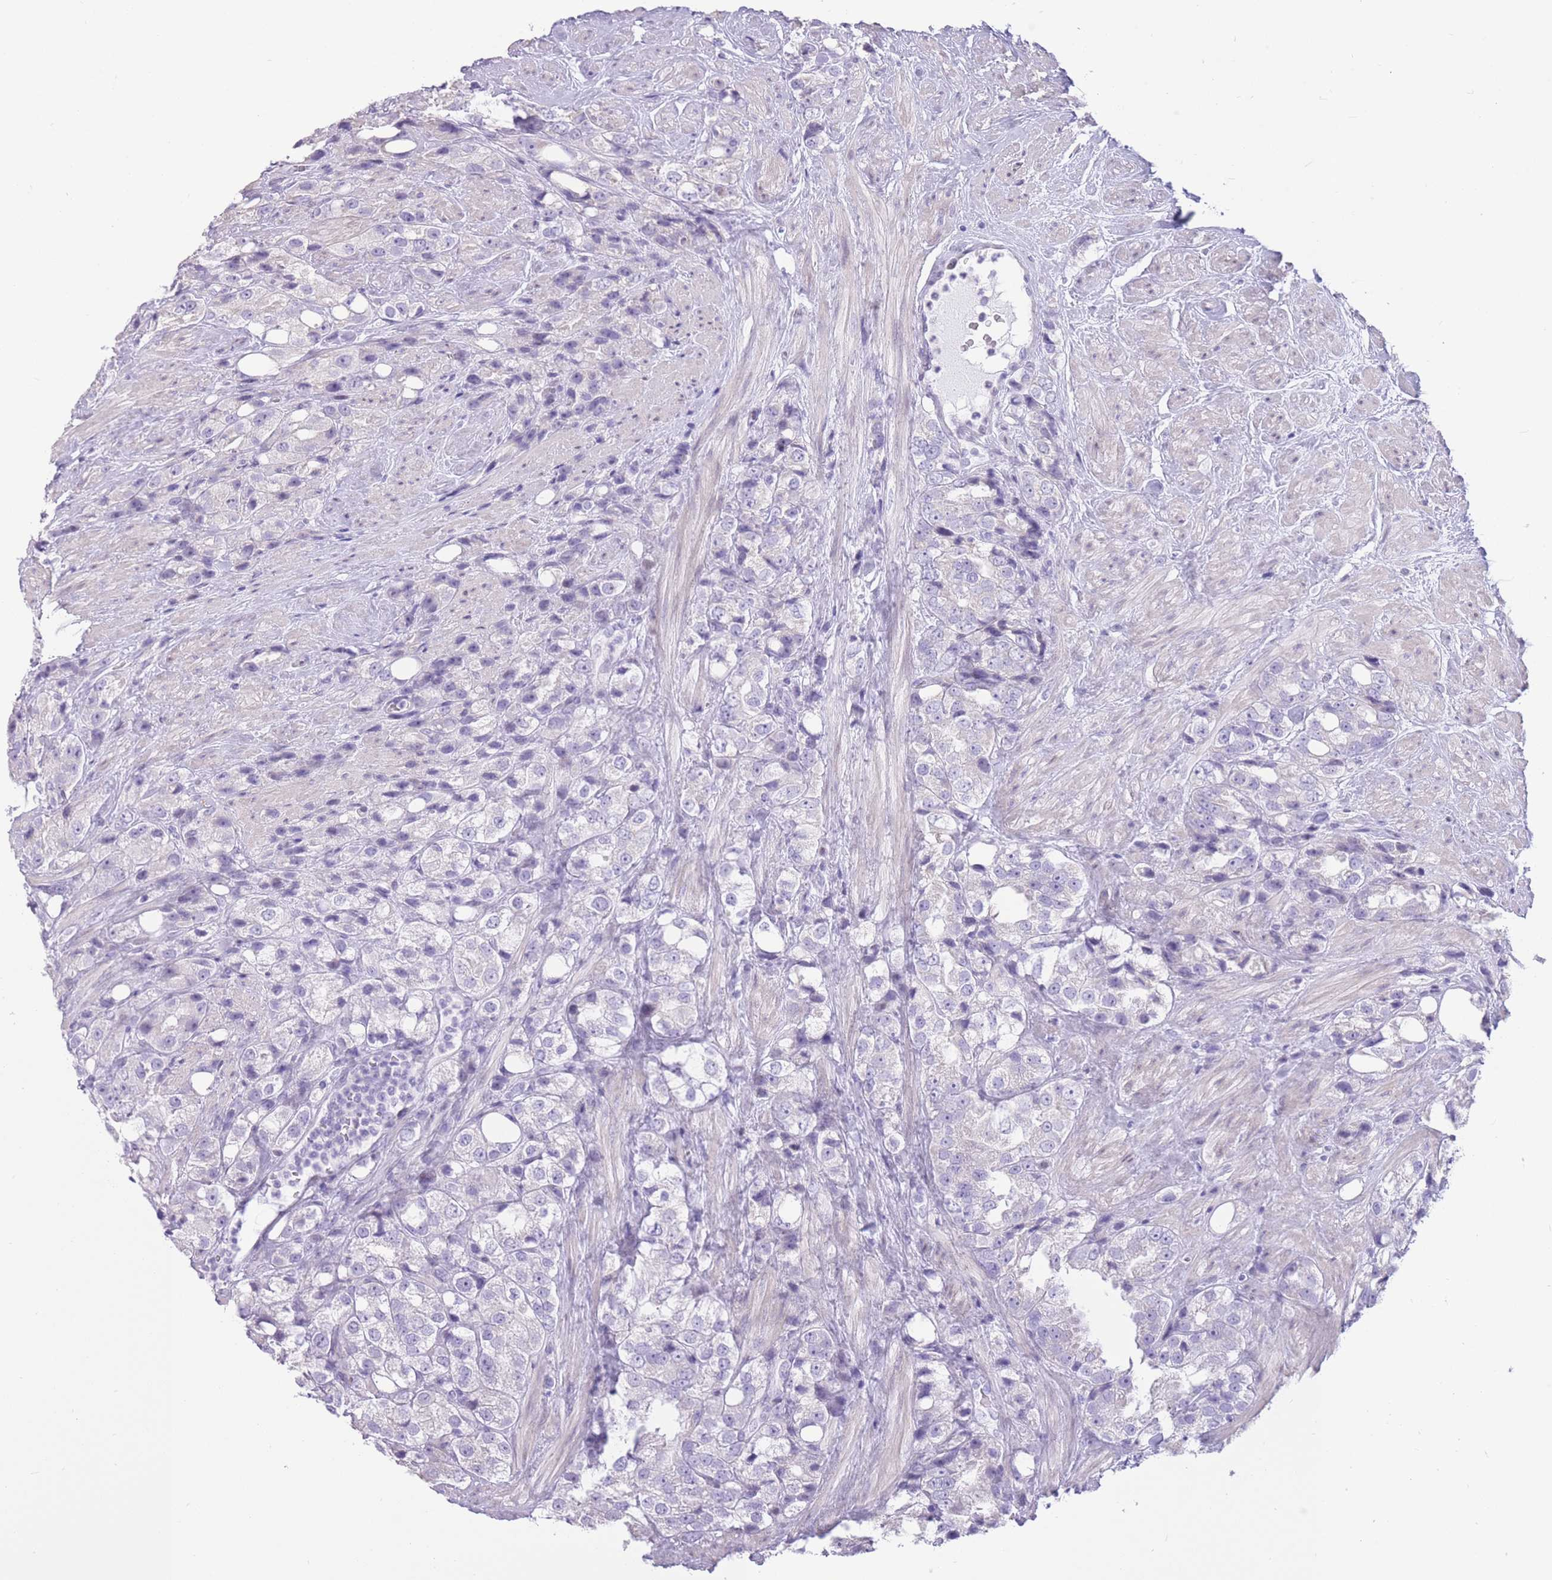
{"staining": {"intensity": "negative", "quantity": "none", "location": "none"}, "tissue": "prostate cancer", "cell_type": "Tumor cells", "image_type": "cancer", "snomed": [{"axis": "morphology", "description": "Adenocarcinoma, NOS"}, {"axis": "topography", "description": "Prostate"}], "caption": "Tumor cells show no significant protein expression in prostate adenocarcinoma. Brightfield microscopy of immunohistochemistry (IHC) stained with DAB (brown) and hematoxylin (blue), captured at high magnification.", "gene": "WDR70", "patient": {"sex": "male", "age": 79}}